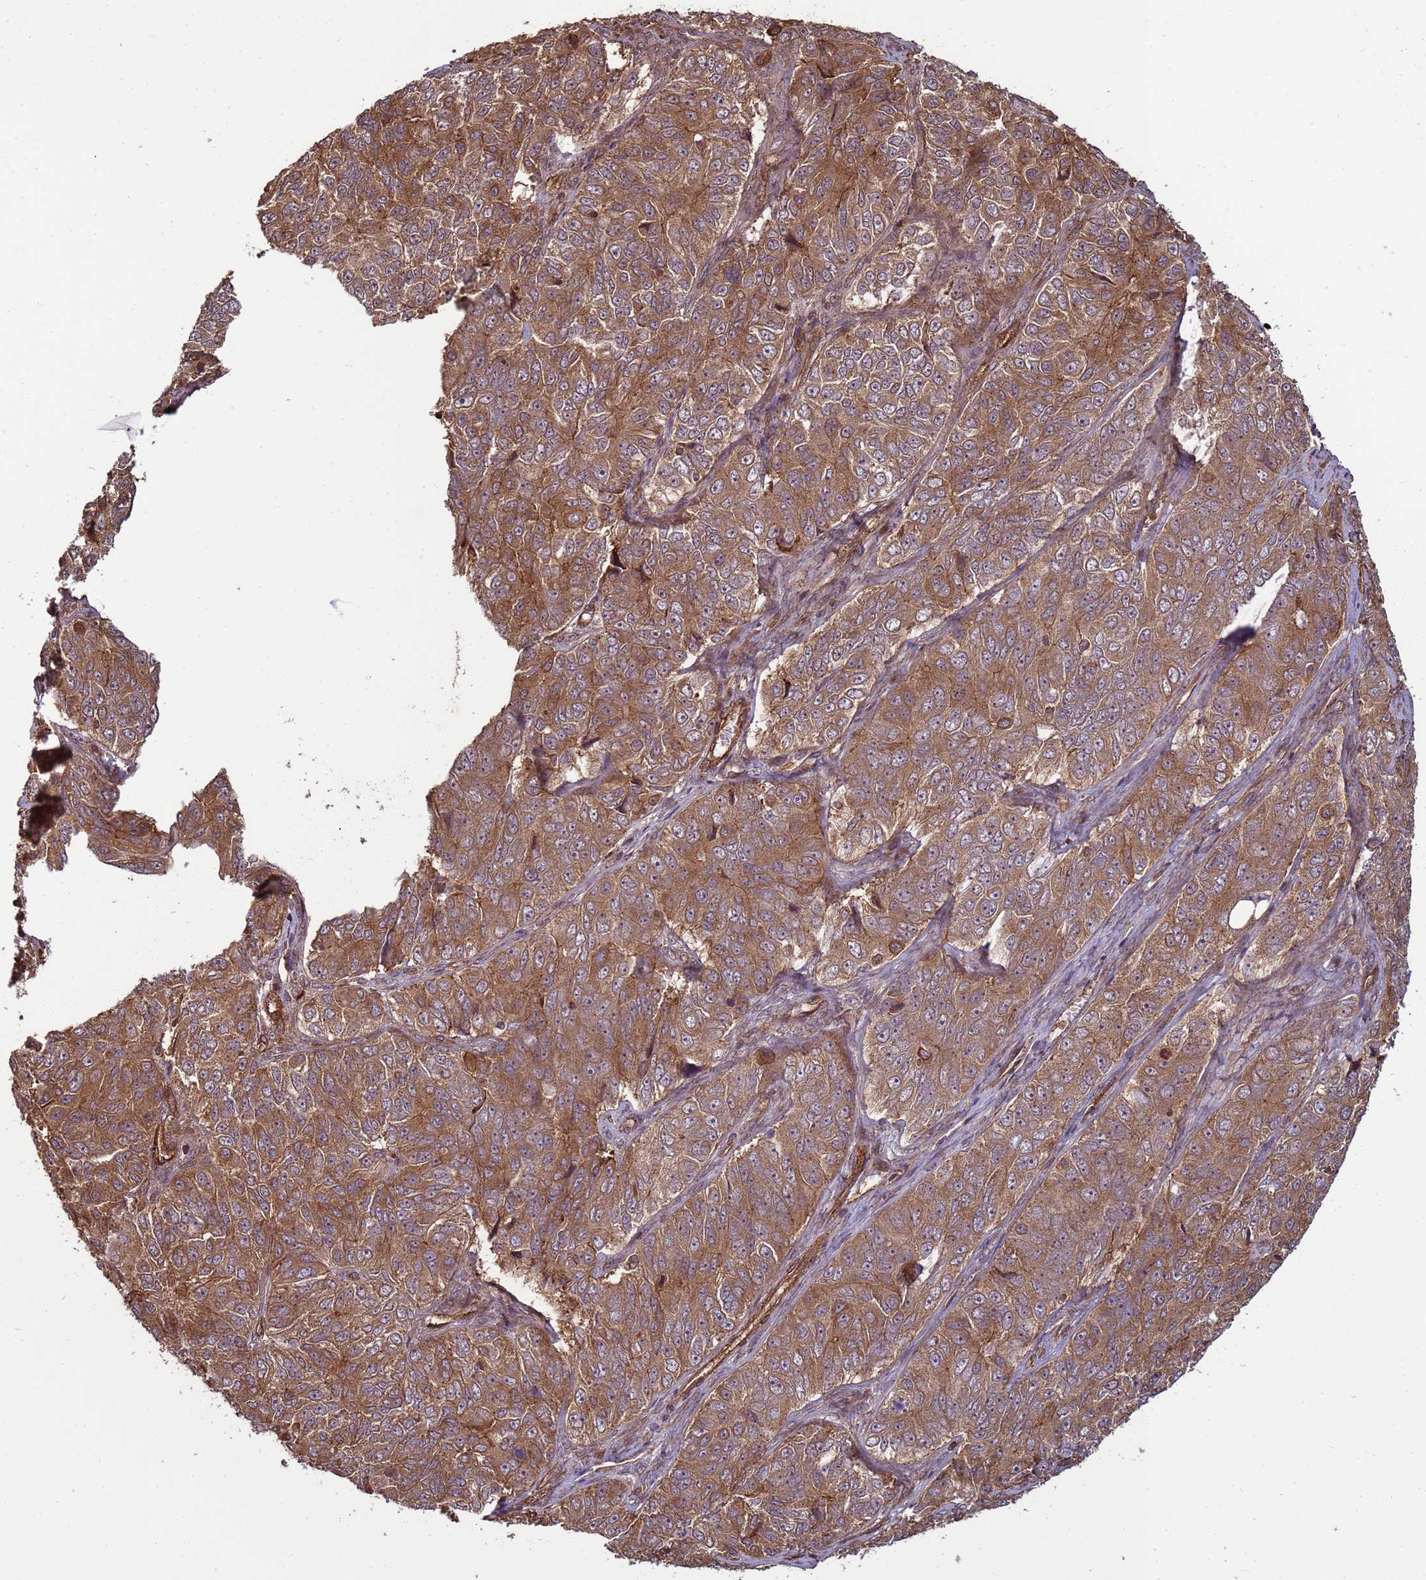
{"staining": {"intensity": "moderate", "quantity": ">75%", "location": "cytoplasmic/membranous"}, "tissue": "ovarian cancer", "cell_type": "Tumor cells", "image_type": "cancer", "snomed": [{"axis": "morphology", "description": "Carcinoma, endometroid"}, {"axis": "topography", "description": "Ovary"}], "caption": "There is medium levels of moderate cytoplasmic/membranous staining in tumor cells of endometroid carcinoma (ovarian), as demonstrated by immunohistochemical staining (brown color).", "gene": "CNOT1", "patient": {"sex": "female", "age": 51}}